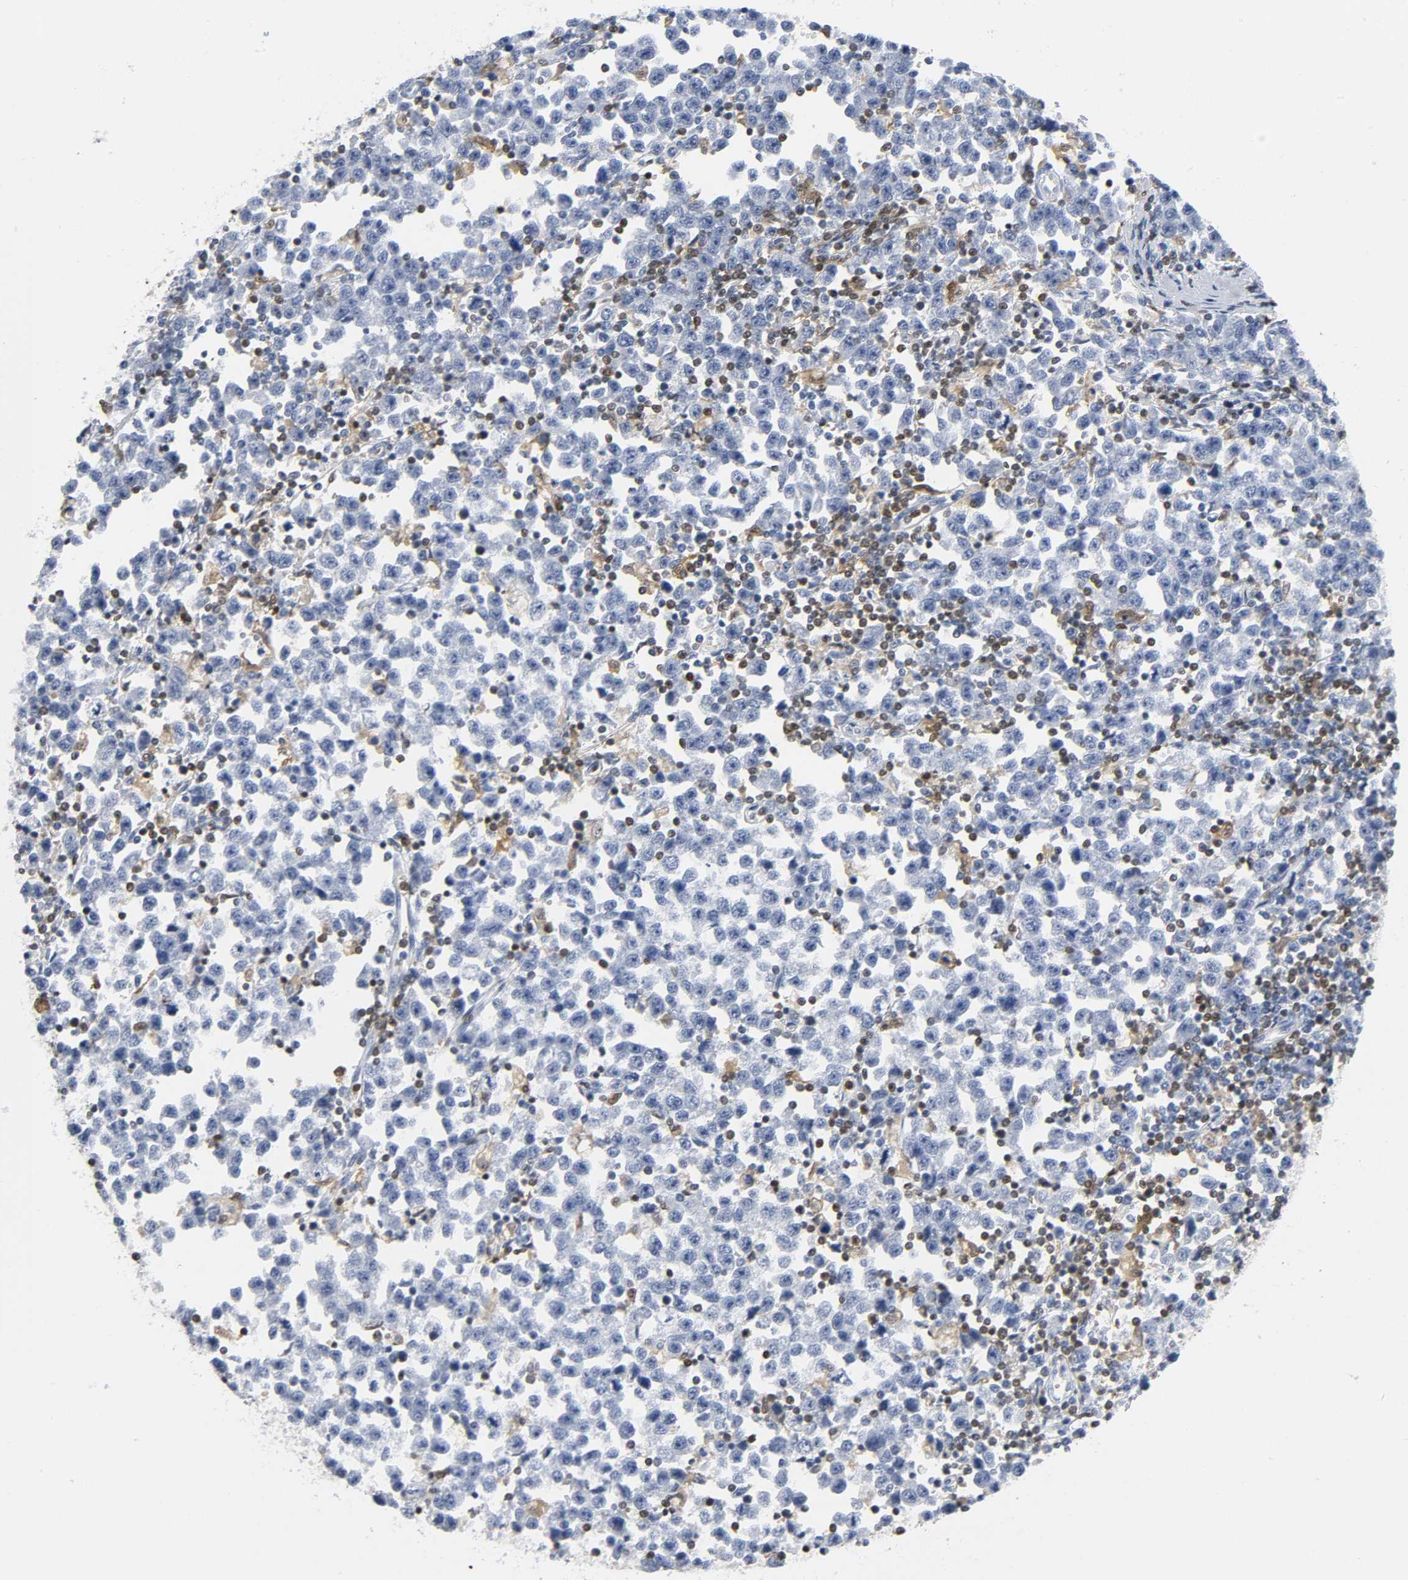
{"staining": {"intensity": "negative", "quantity": "none", "location": "none"}, "tissue": "testis cancer", "cell_type": "Tumor cells", "image_type": "cancer", "snomed": [{"axis": "morphology", "description": "Seminoma, NOS"}, {"axis": "topography", "description": "Testis"}], "caption": "Tumor cells are negative for protein expression in human seminoma (testis).", "gene": "DOK2", "patient": {"sex": "male", "age": 43}}